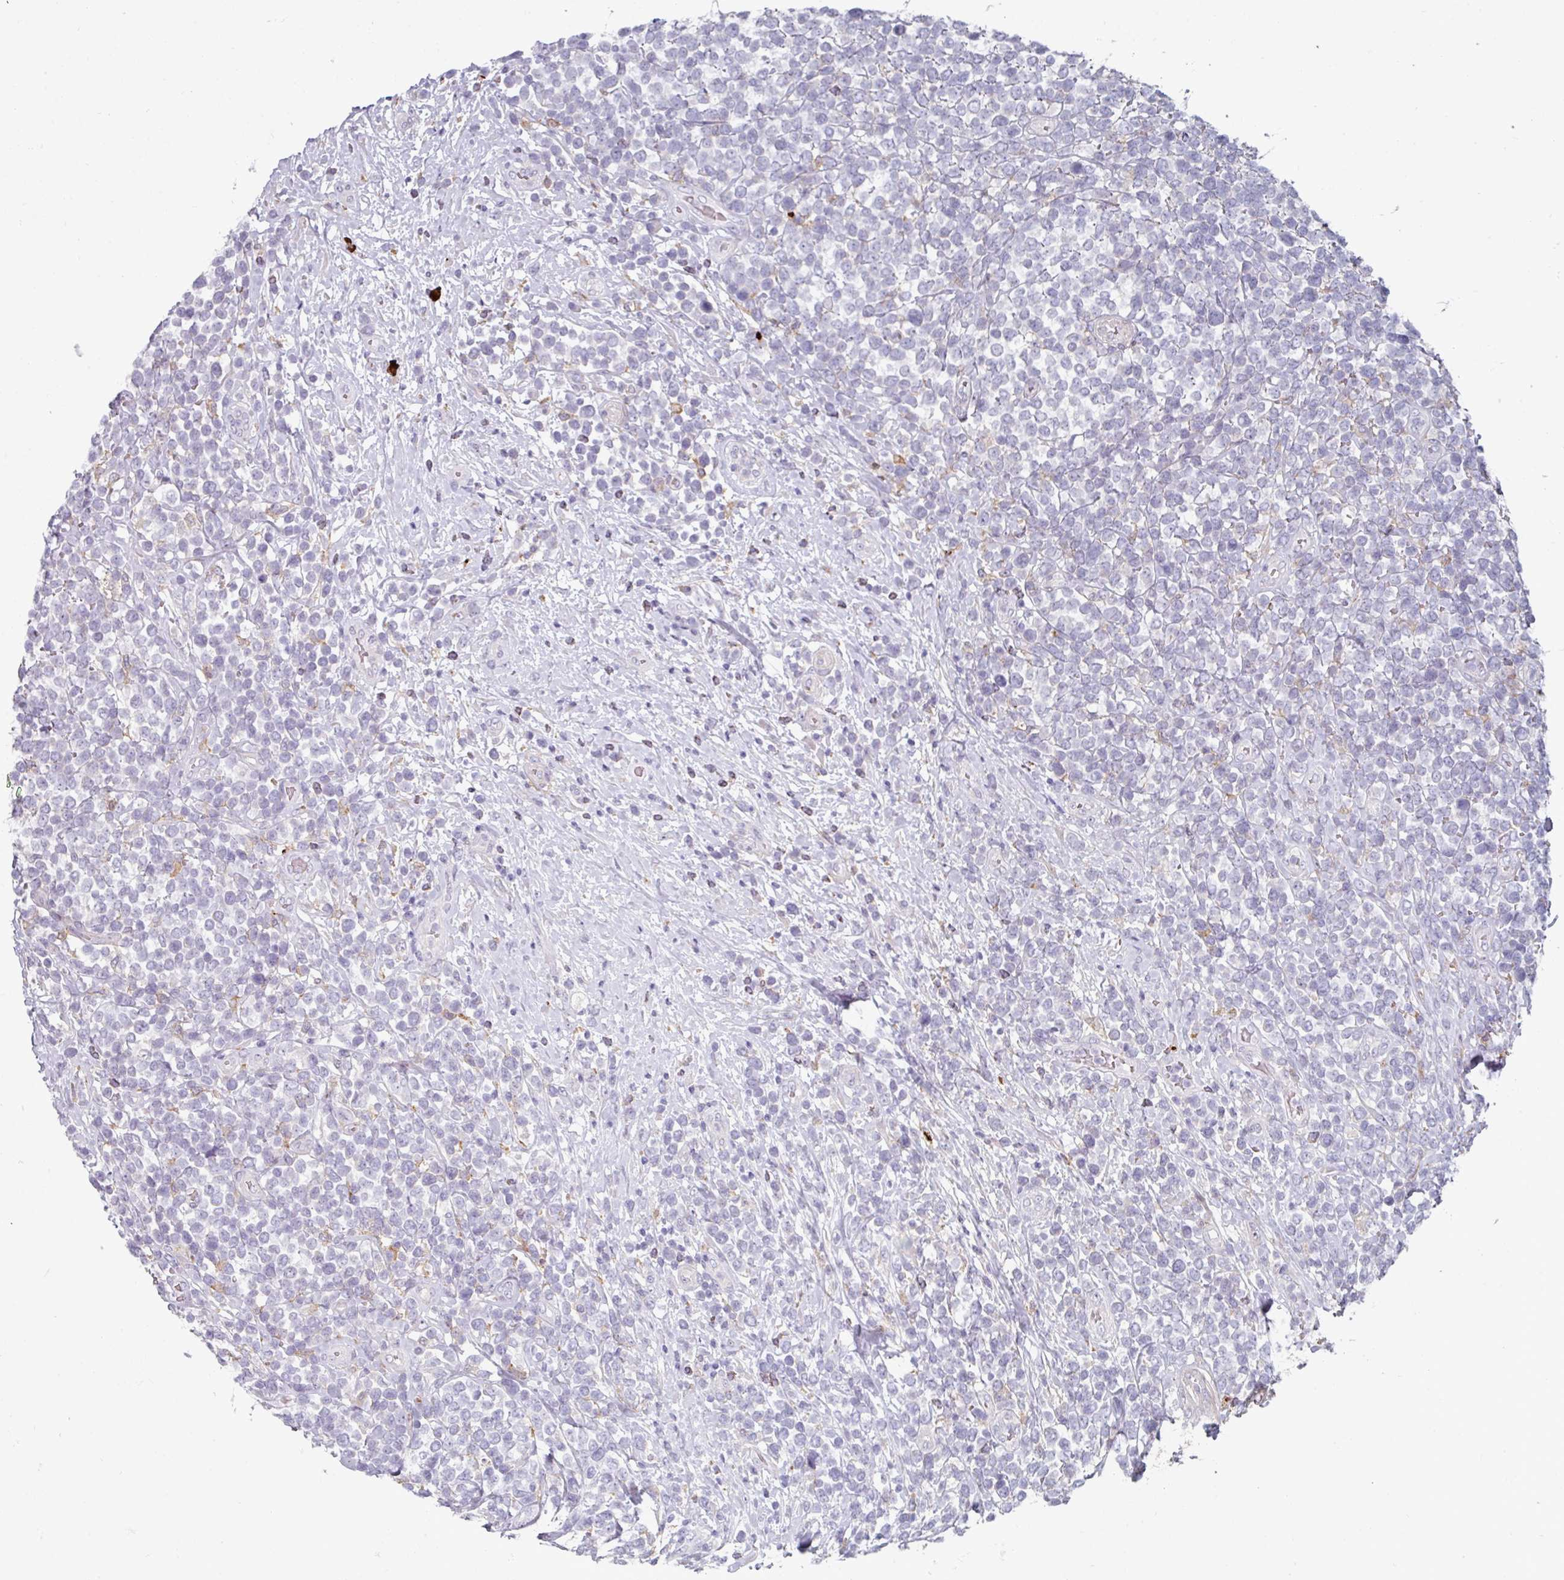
{"staining": {"intensity": "negative", "quantity": "none", "location": "none"}, "tissue": "lymphoma", "cell_type": "Tumor cells", "image_type": "cancer", "snomed": [{"axis": "morphology", "description": "Malignant lymphoma, non-Hodgkin's type, High grade"}, {"axis": "topography", "description": "Soft tissue"}], "caption": "Tumor cells show no significant staining in high-grade malignant lymphoma, non-Hodgkin's type.", "gene": "WSB2", "patient": {"sex": "female", "age": 56}}